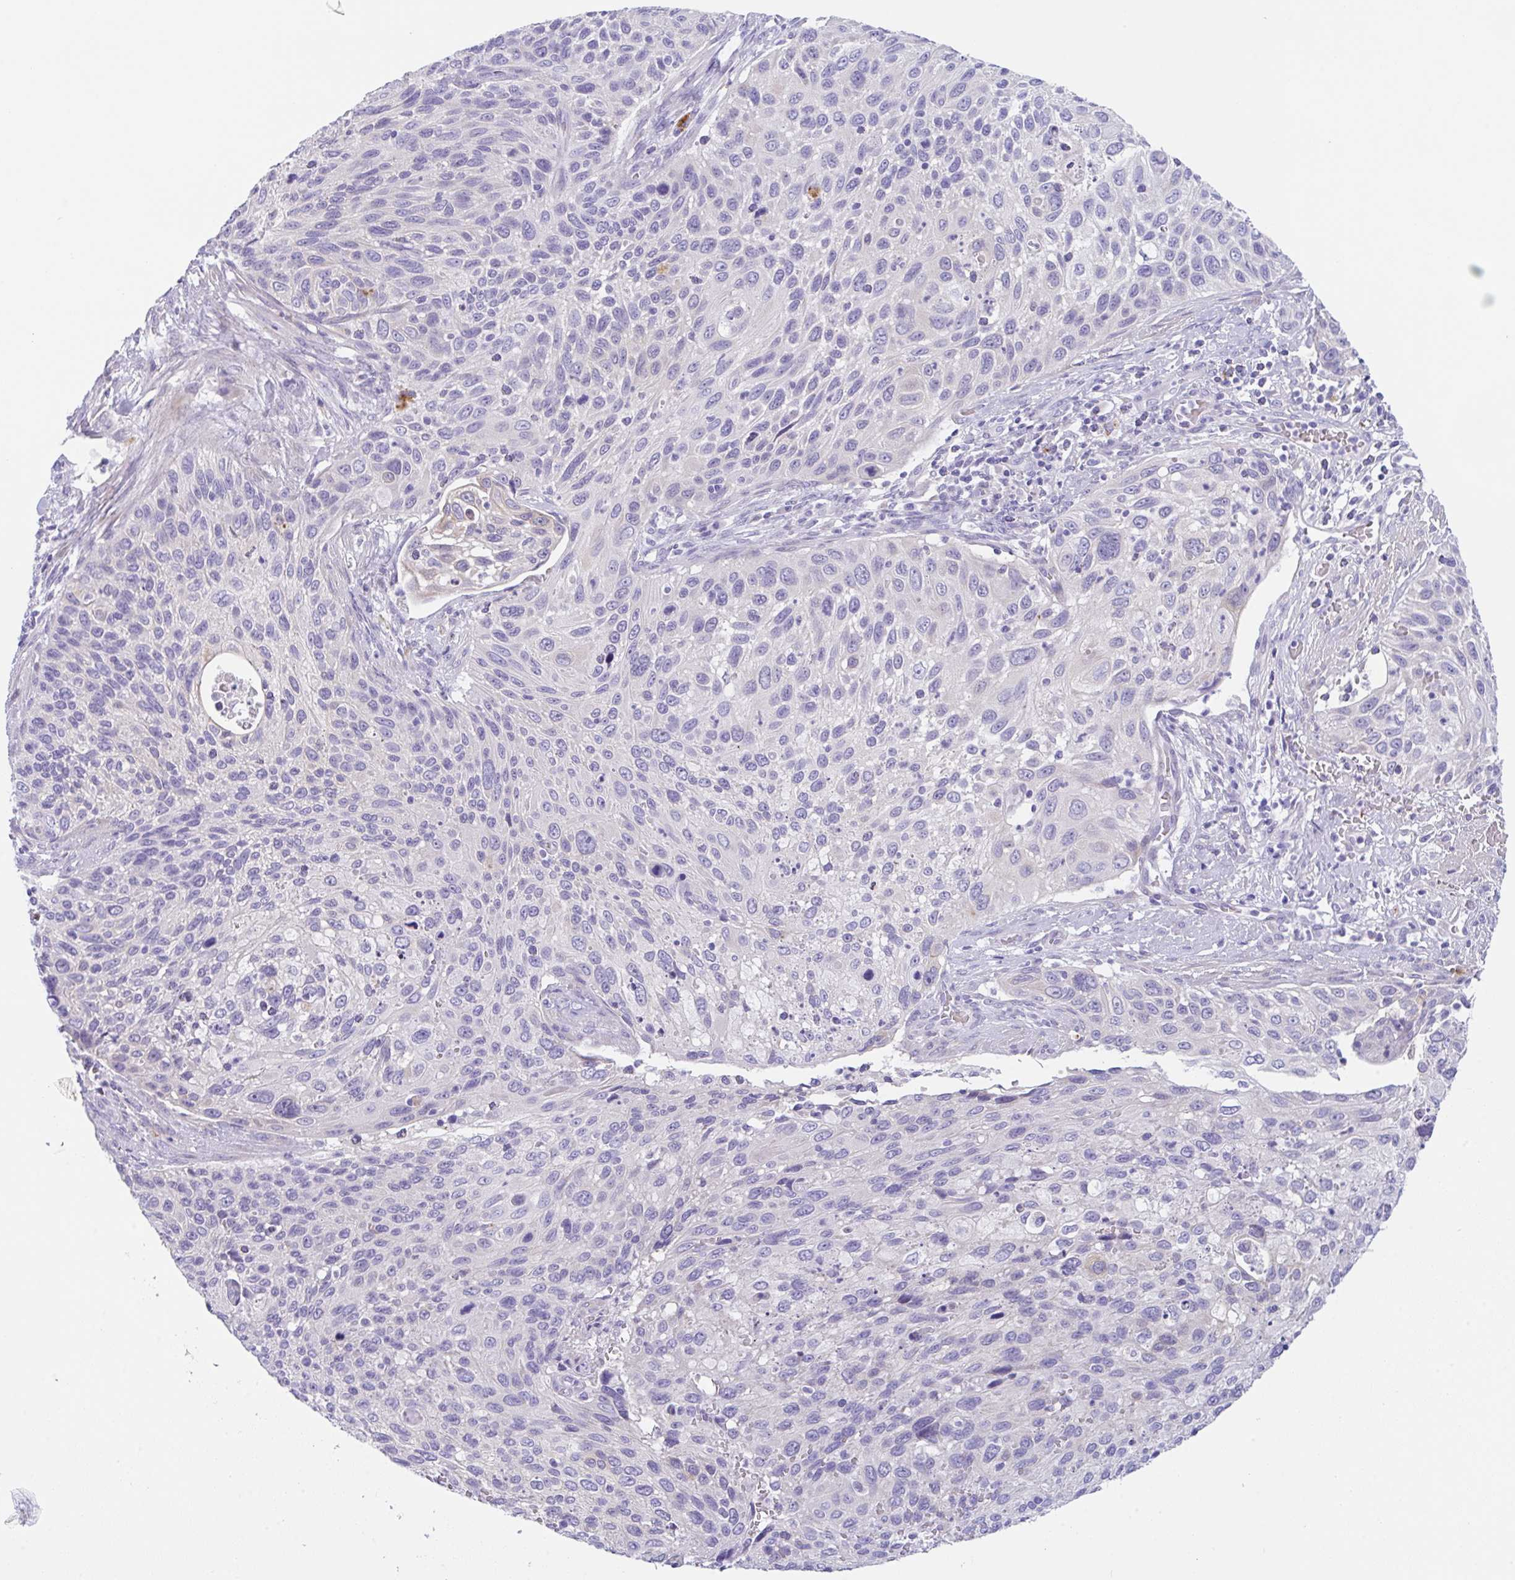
{"staining": {"intensity": "negative", "quantity": "none", "location": "none"}, "tissue": "cervical cancer", "cell_type": "Tumor cells", "image_type": "cancer", "snomed": [{"axis": "morphology", "description": "Squamous cell carcinoma, NOS"}, {"axis": "topography", "description": "Cervix"}], "caption": "A high-resolution image shows immunohistochemistry staining of cervical cancer, which shows no significant staining in tumor cells.", "gene": "TRAF4", "patient": {"sex": "female", "age": 70}}